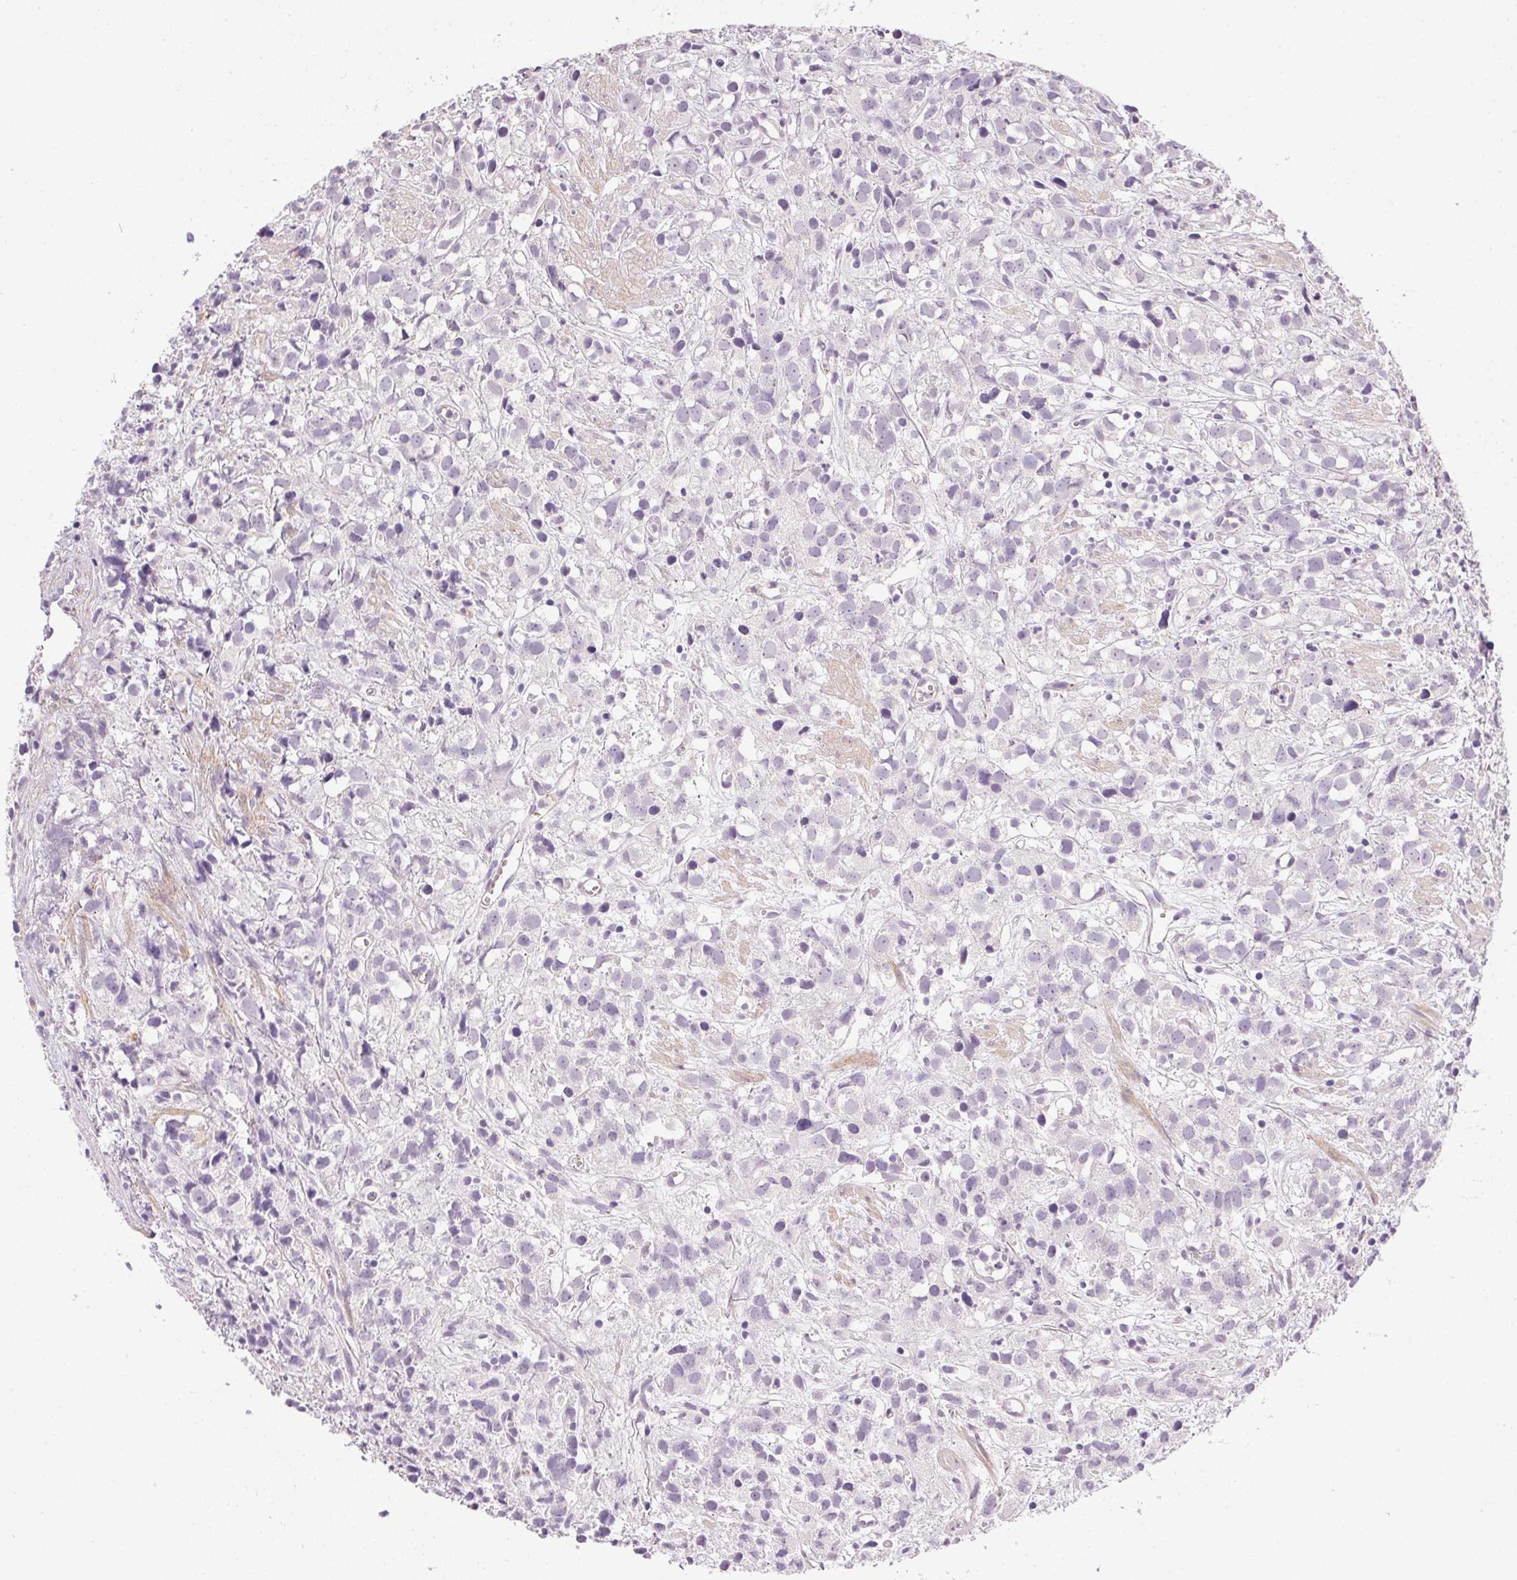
{"staining": {"intensity": "negative", "quantity": "none", "location": "none"}, "tissue": "prostate cancer", "cell_type": "Tumor cells", "image_type": "cancer", "snomed": [{"axis": "morphology", "description": "Adenocarcinoma, High grade"}, {"axis": "topography", "description": "Prostate"}], "caption": "An immunohistochemistry image of prostate high-grade adenocarcinoma is shown. There is no staining in tumor cells of prostate high-grade adenocarcinoma.", "gene": "PRL", "patient": {"sex": "male", "age": 68}}